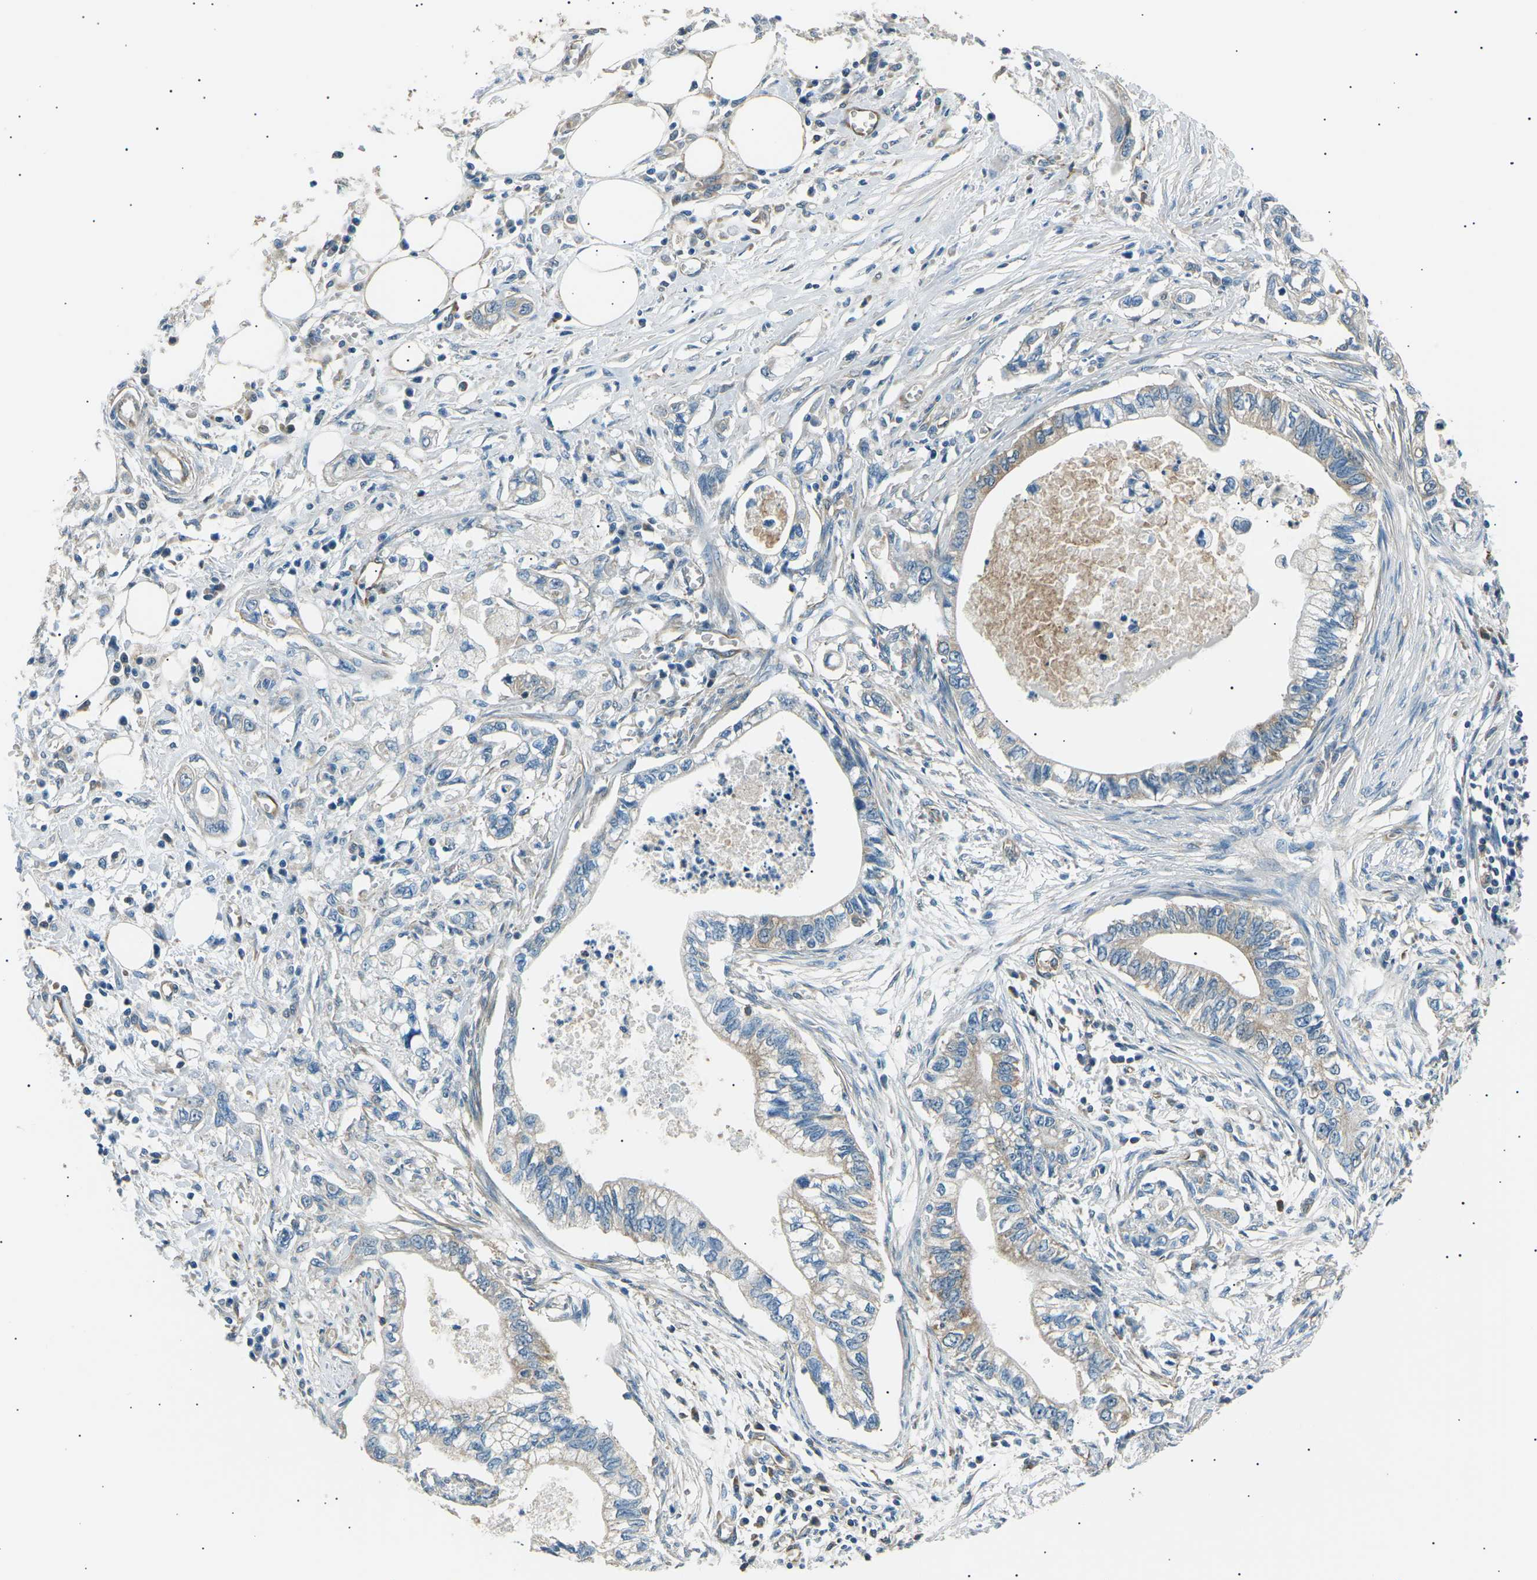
{"staining": {"intensity": "weak", "quantity": "<25%", "location": "cytoplasmic/membranous"}, "tissue": "pancreatic cancer", "cell_type": "Tumor cells", "image_type": "cancer", "snomed": [{"axis": "morphology", "description": "Adenocarcinoma, NOS"}, {"axis": "topography", "description": "Pancreas"}], "caption": "IHC histopathology image of pancreatic cancer stained for a protein (brown), which displays no positivity in tumor cells.", "gene": "SLK", "patient": {"sex": "male", "age": 56}}